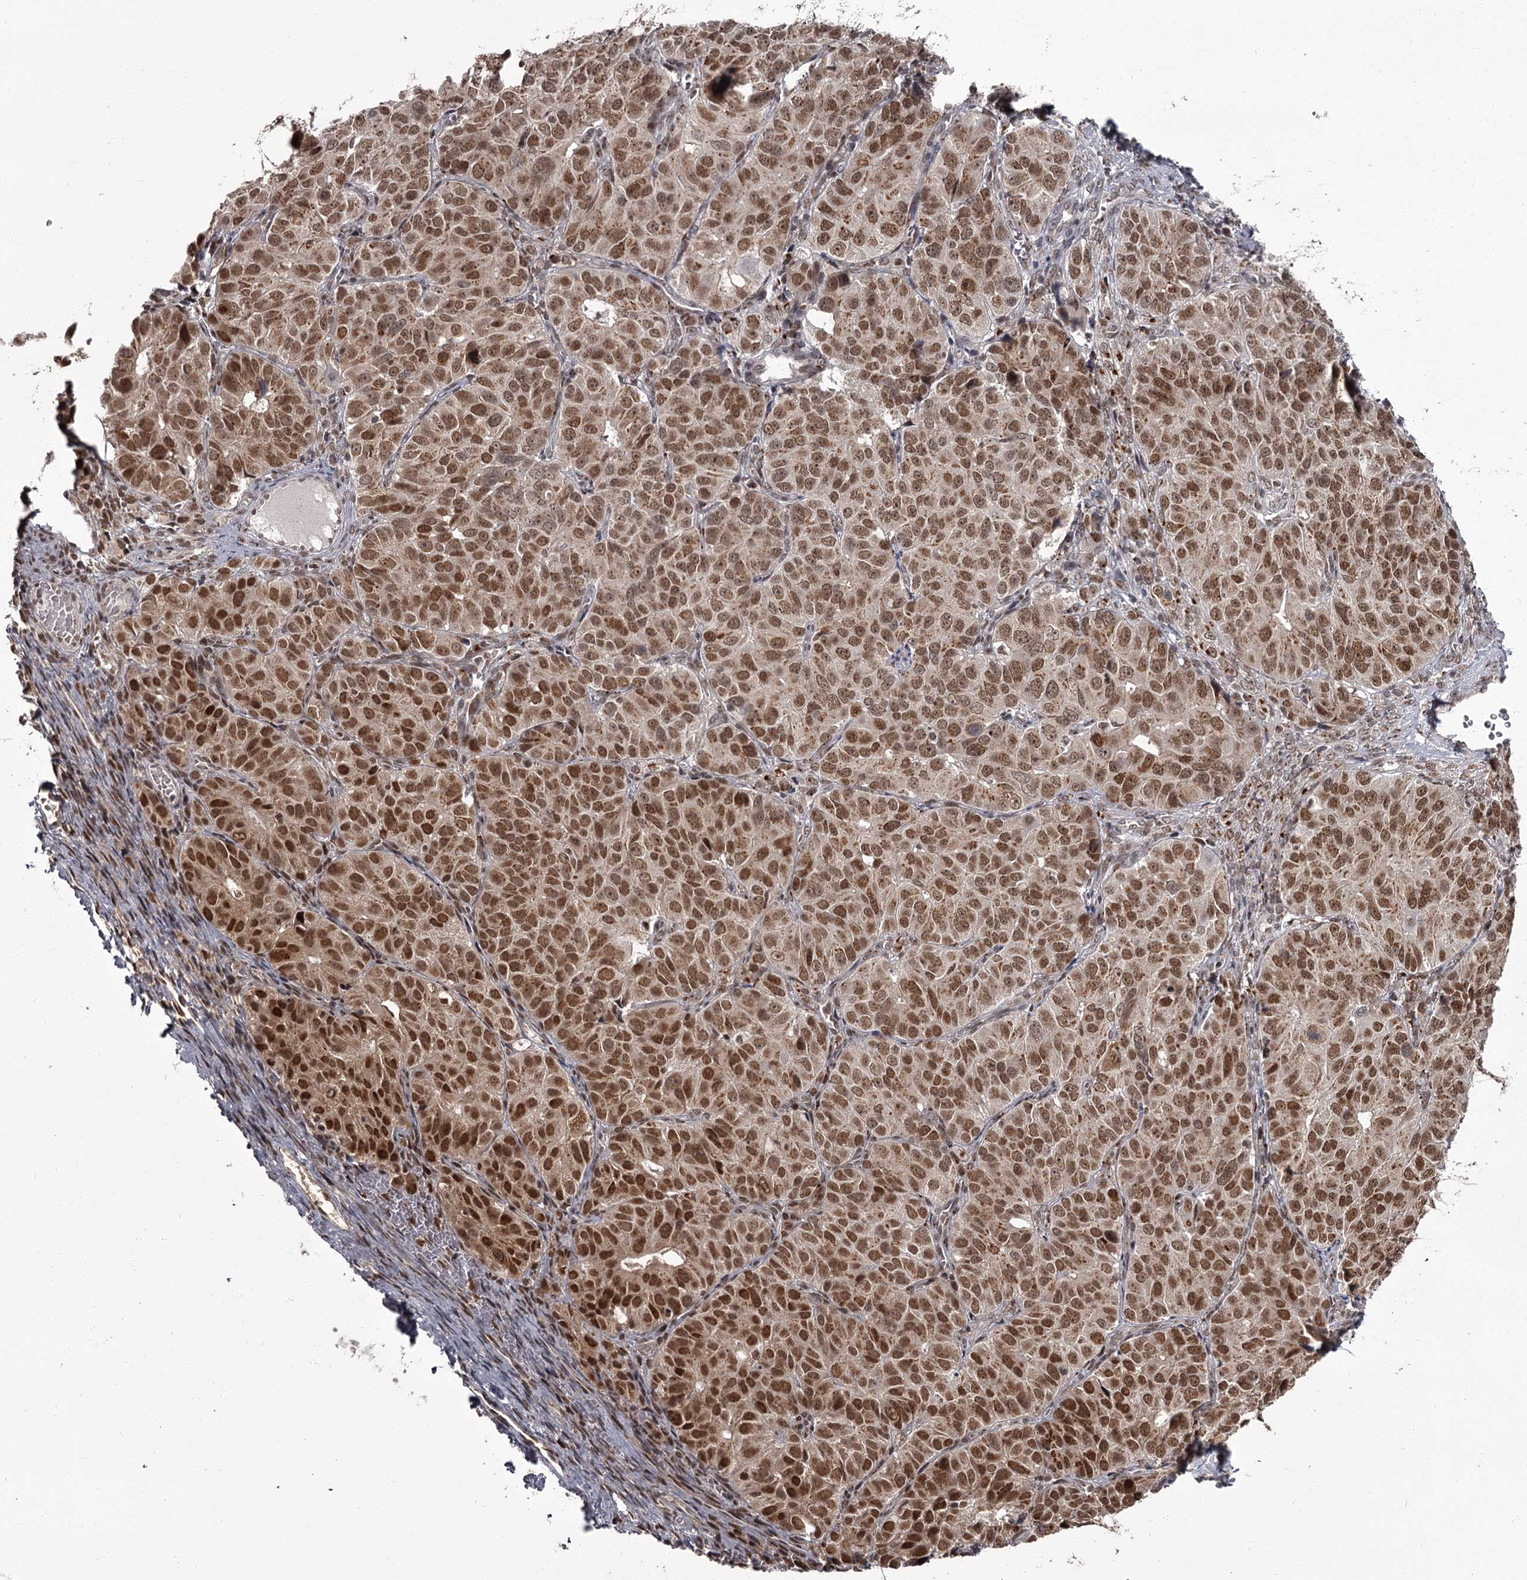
{"staining": {"intensity": "moderate", "quantity": ">75%", "location": "nuclear"}, "tissue": "ovarian cancer", "cell_type": "Tumor cells", "image_type": "cancer", "snomed": [{"axis": "morphology", "description": "Carcinoma, endometroid"}, {"axis": "topography", "description": "Ovary"}], "caption": "Endometroid carcinoma (ovarian) tissue reveals moderate nuclear expression in about >75% of tumor cells, visualized by immunohistochemistry.", "gene": "CEP83", "patient": {"sex": "female", "age": 51}}